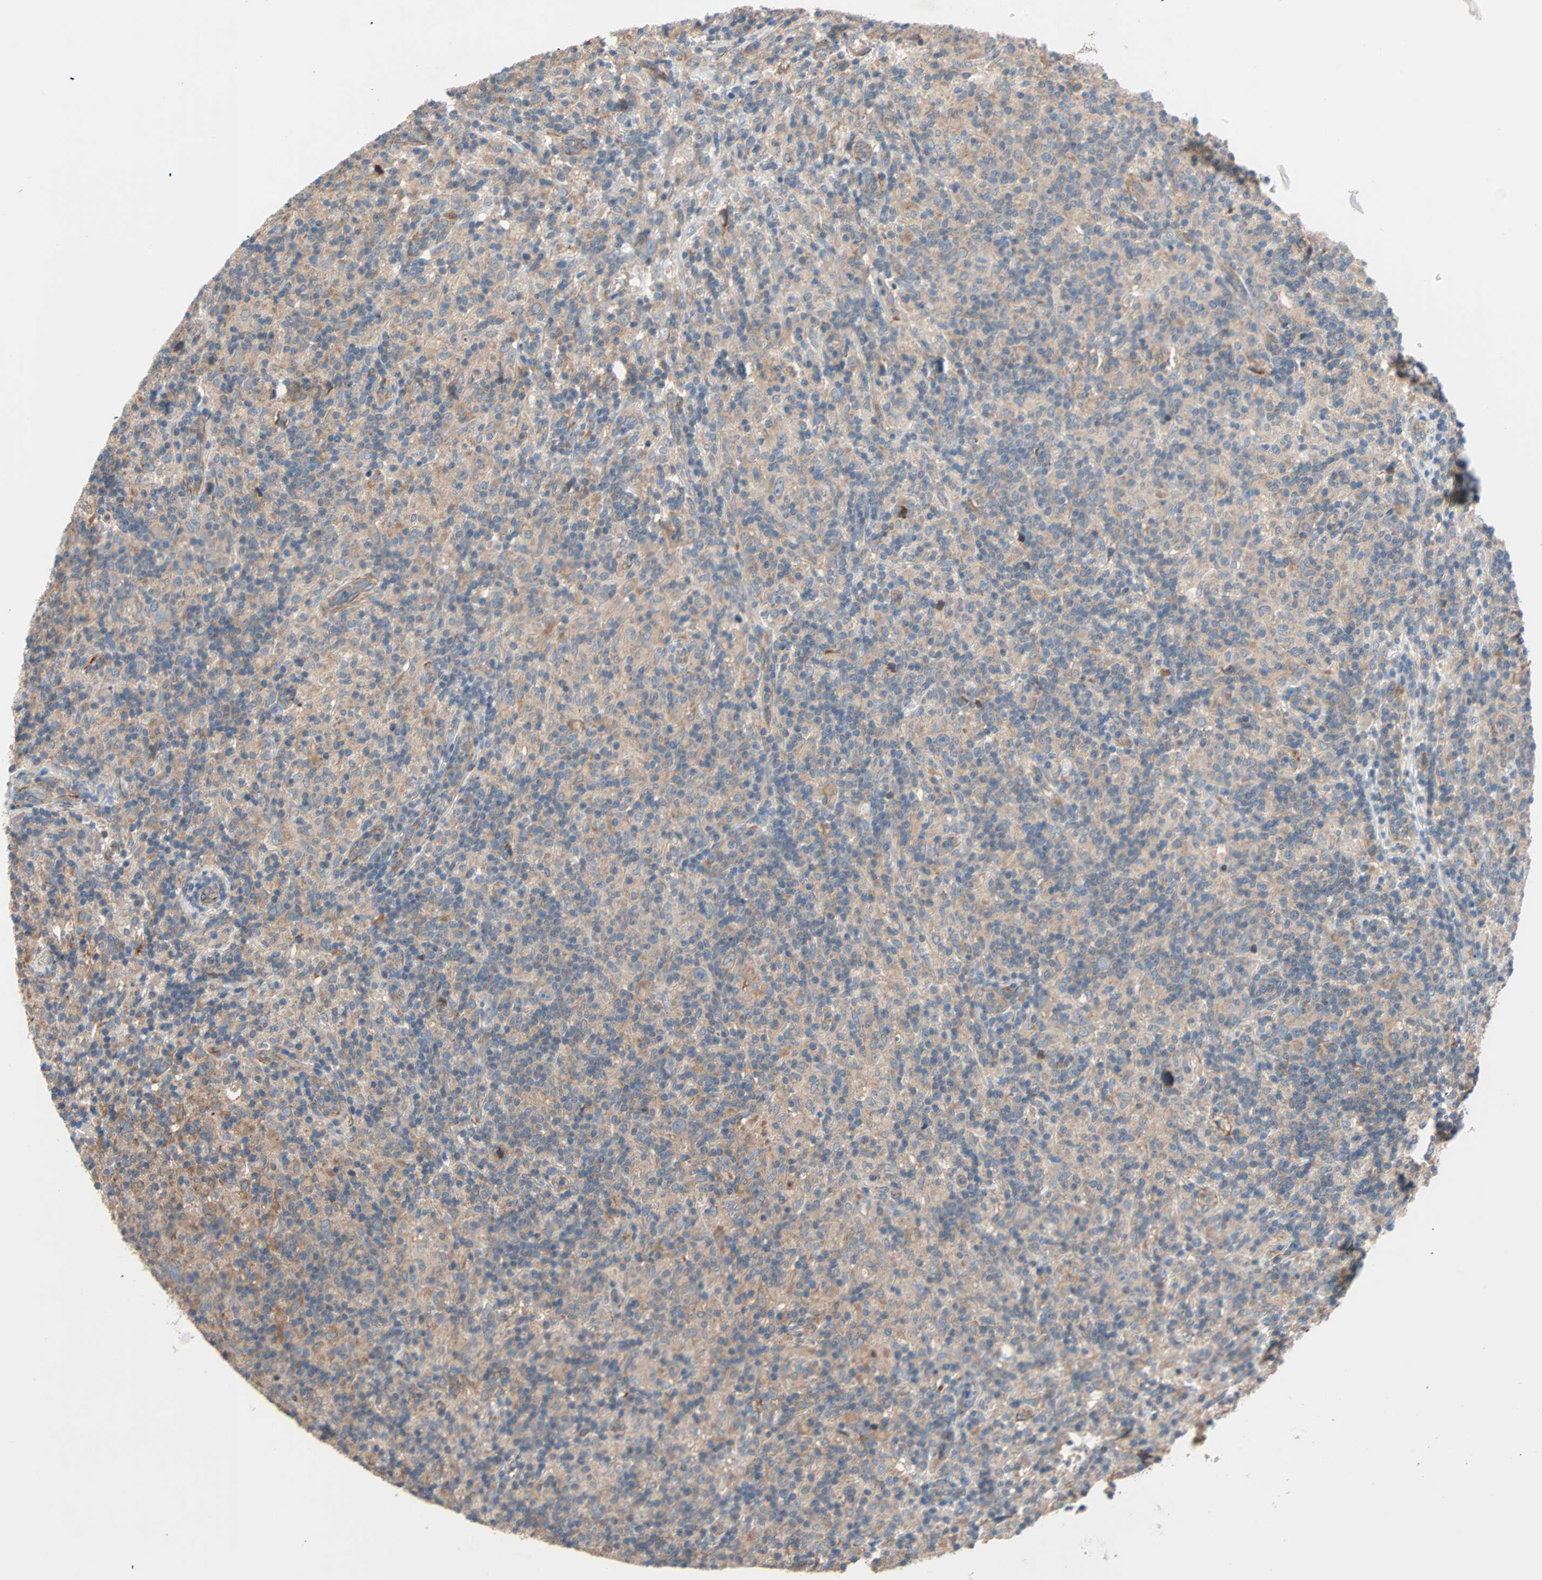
{"staining": {"intensity": "weak", "quantity": ">75%", "location": "cytoplasmic/membranous"}, "tissue": "lymphoma", "cell_type": "Tumor cells", "image_type": "cancer", "snomed": [{"axis": "morphology", "description": "Hodgkin's disease, NOS"}, {"axis": "topography", "description": "Lymph node"}], "caption": "This image reveals lymphoma stained with immunohistochemistry to label a protein in brown. The cytoplasmic/membranous of tumor cells show weak positivity for the protein. Nuclei are counter-stained blue.", "gene": "XYLT1", "patient": {"sex": "male", "age": 70}}